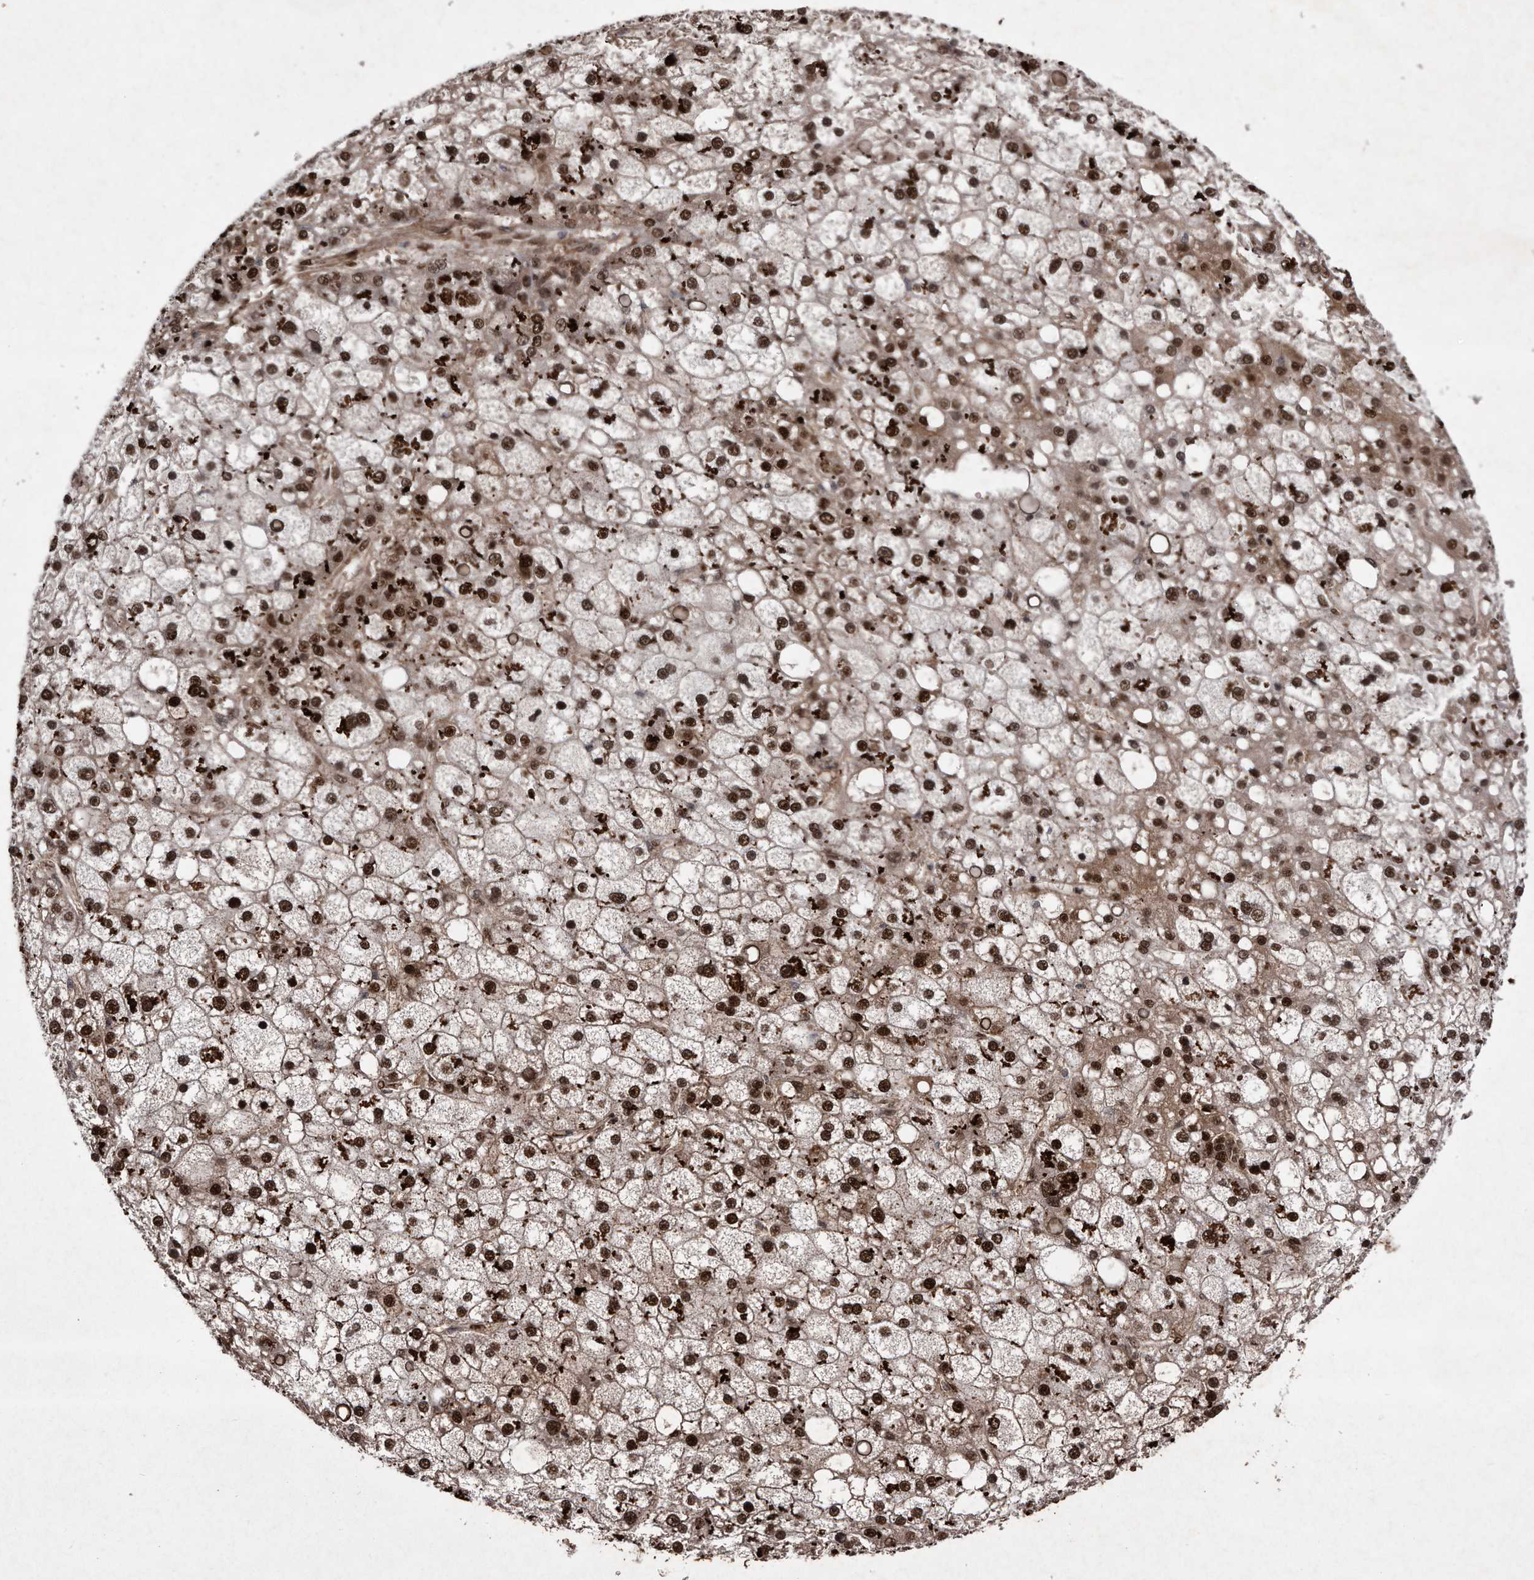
{"staining": {"intensity": "strong", "quantity": ">75%", "location": "nuclear"}, "tissue": "liver cancer", "cell_type": "Tumor cells", "image_type": "cancer", "snomed": [{"axis": "morphology", "description": "Carcinoma, Hepatocellular, NOS"}, {"axis": "topography", "description": "Liver"}], "caption": "This is an image of IHC staining of liver hepatocellular carcinoma, which shows strong staining in the nuclear of tumor cells.", "gene": "RAD23B", "patient": {"sex": "male", "age": 67}}